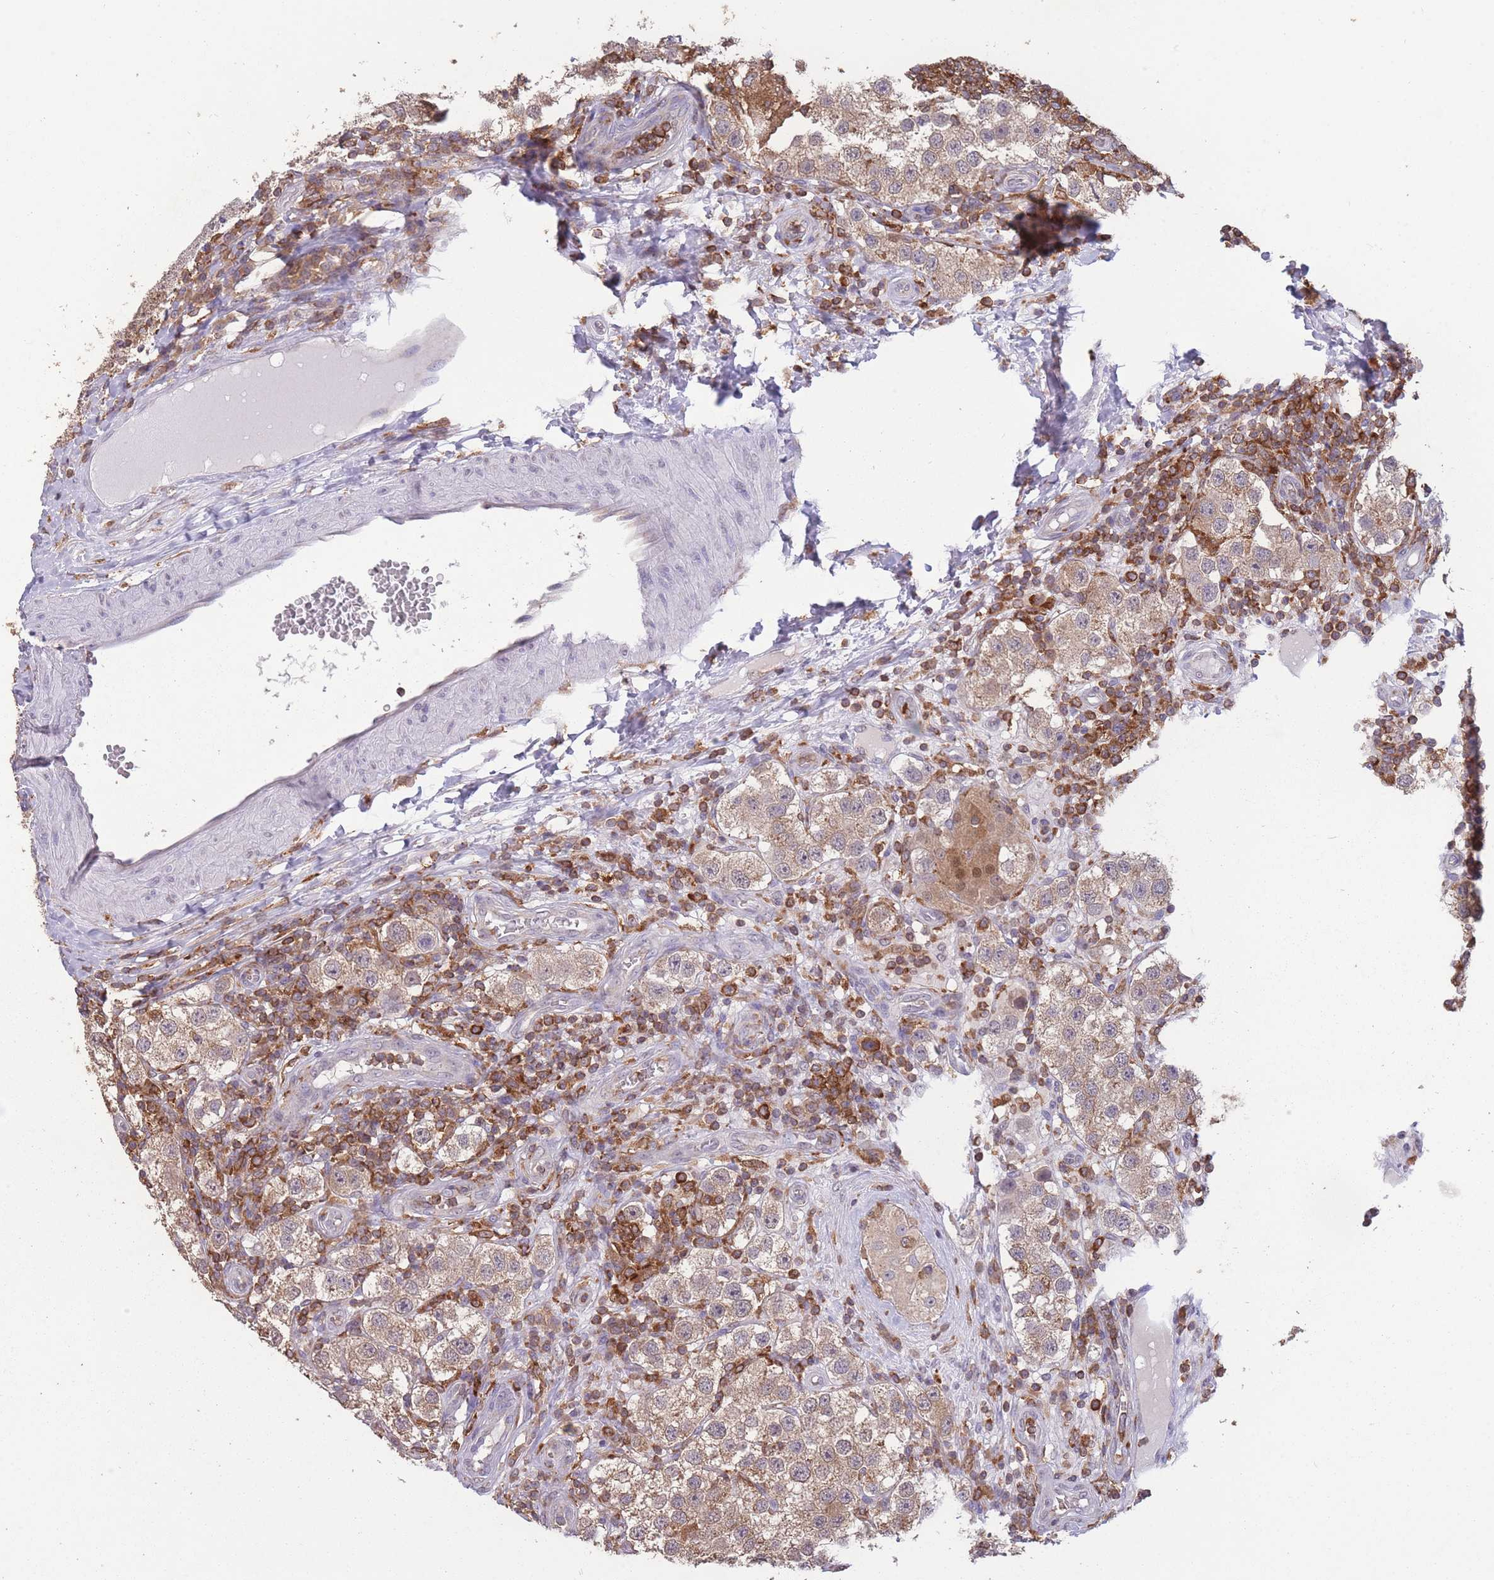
{"staining": {"intensity": "moderate", "quantity": ">75%", "location": "cytoplasmic/membranous"}, "tissue": "testis cancer", "cell_type": "Tumor cells", "image_type": "cancer", "snomed": [{"axis": "morphology", "description": "Seminoma, NOS"}, {"axis": "topography", "description": "Testis"}], "caption": "About >75% of tumor cells in human testis cancer demonstrate moderate cytoplasmic/membranous protein staining as visualized by brown immunohistochemical staining.", "gene": "GMIP", "patient": {"sex": "male", "age": 37}}